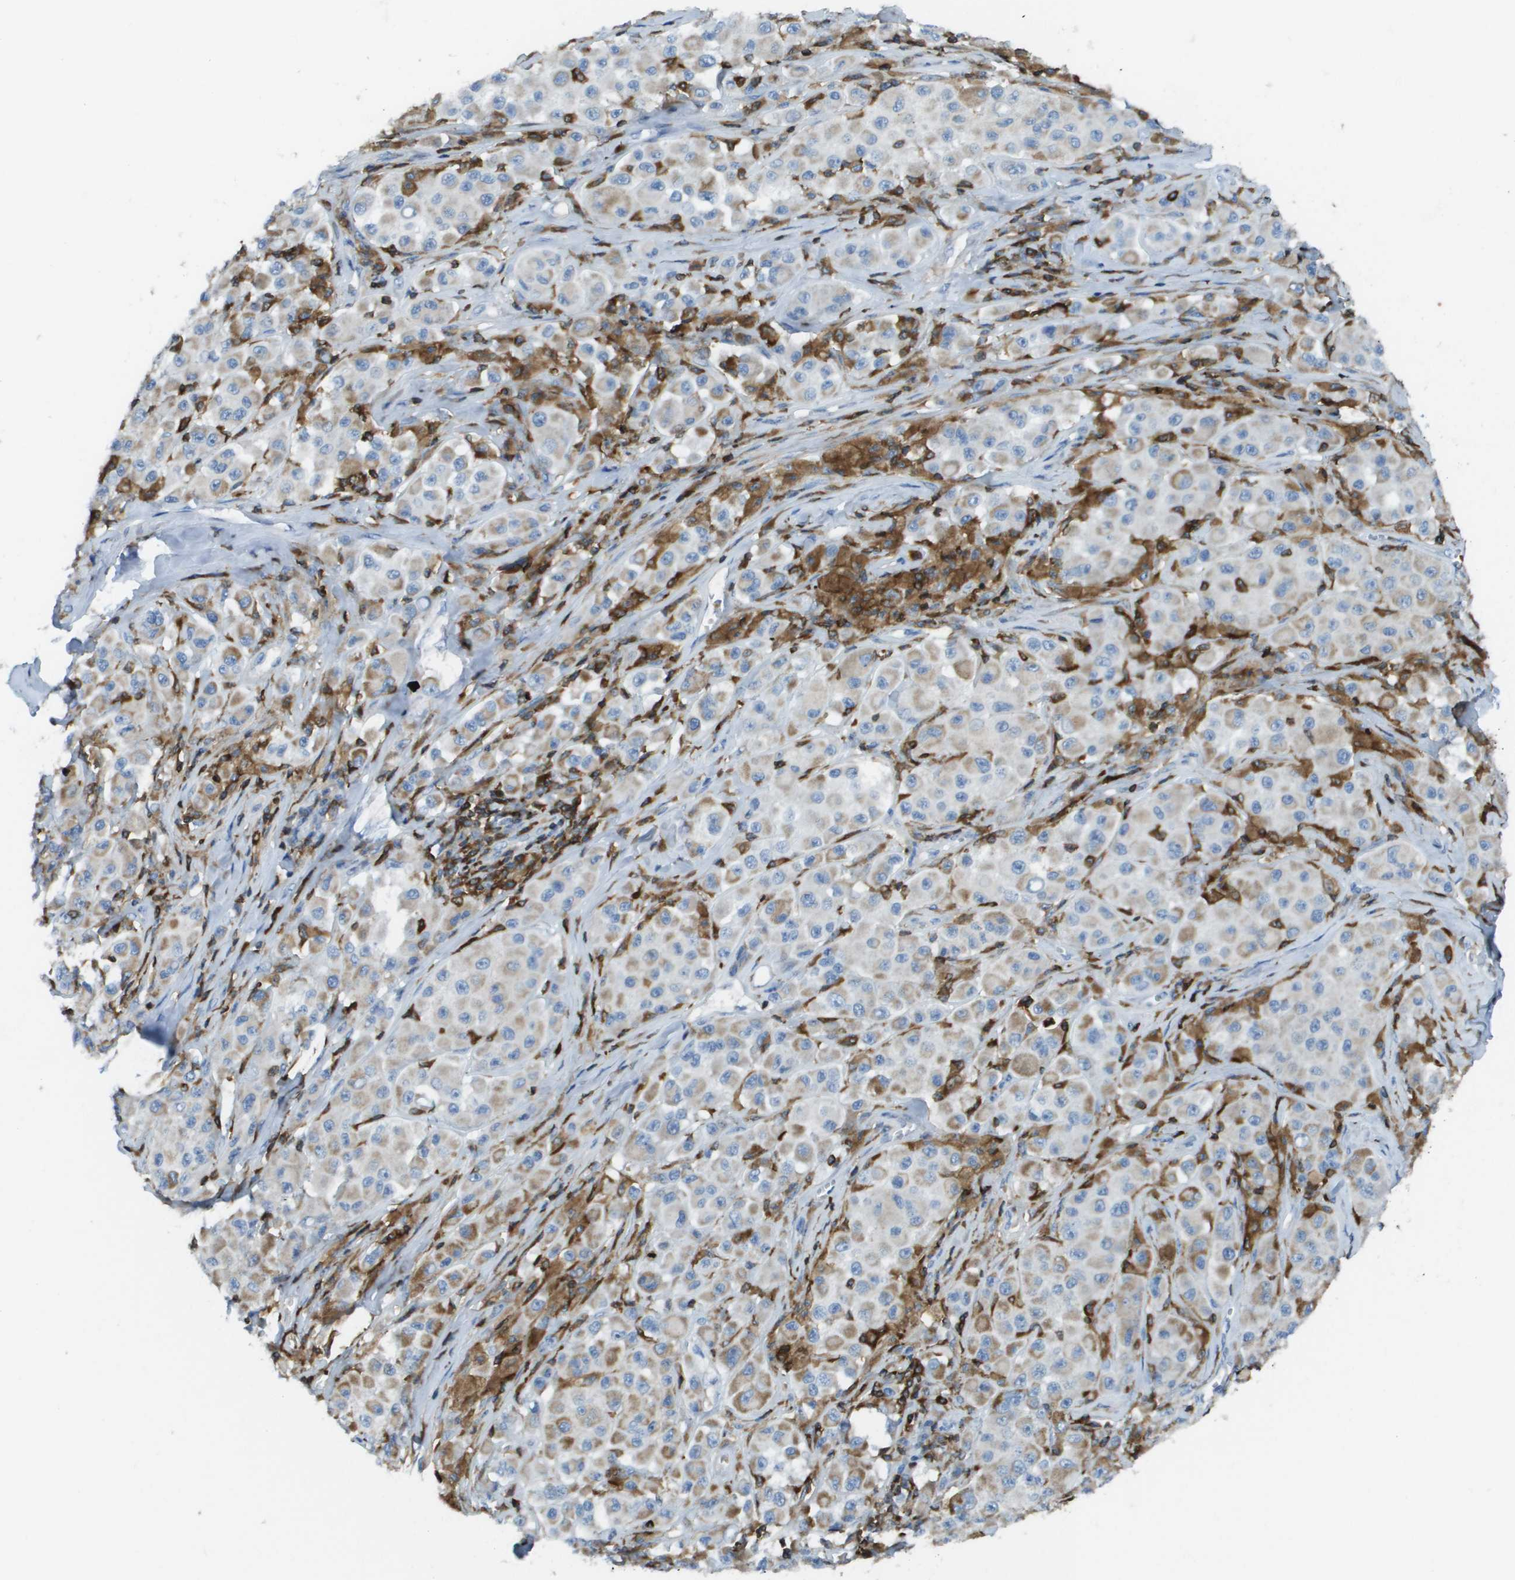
{"staining": {"intensity": "moderate", "quantity": "<25%", "location": "cytoplasmic/membranous"}, "tissue": "melanoma", "cell_type": "Tumor cells", "image_type": "cancer", "snomed": [{"axis": "morphology", "description": "Malignant melanoma, NOS"}, {"axis": "topography", "description": "Skin"}], "caption": "Protein staining of melanoma tissue demonstrates moderate cytoplasmic/membranous staining in approximately <25% of tumor cells. (DAB (3,3'-diaminobenzidine) IHC with brightfield microscopy, high magnification).", "gene": "APBB1IP", "patient": {"sex": "male", "age": 84}}